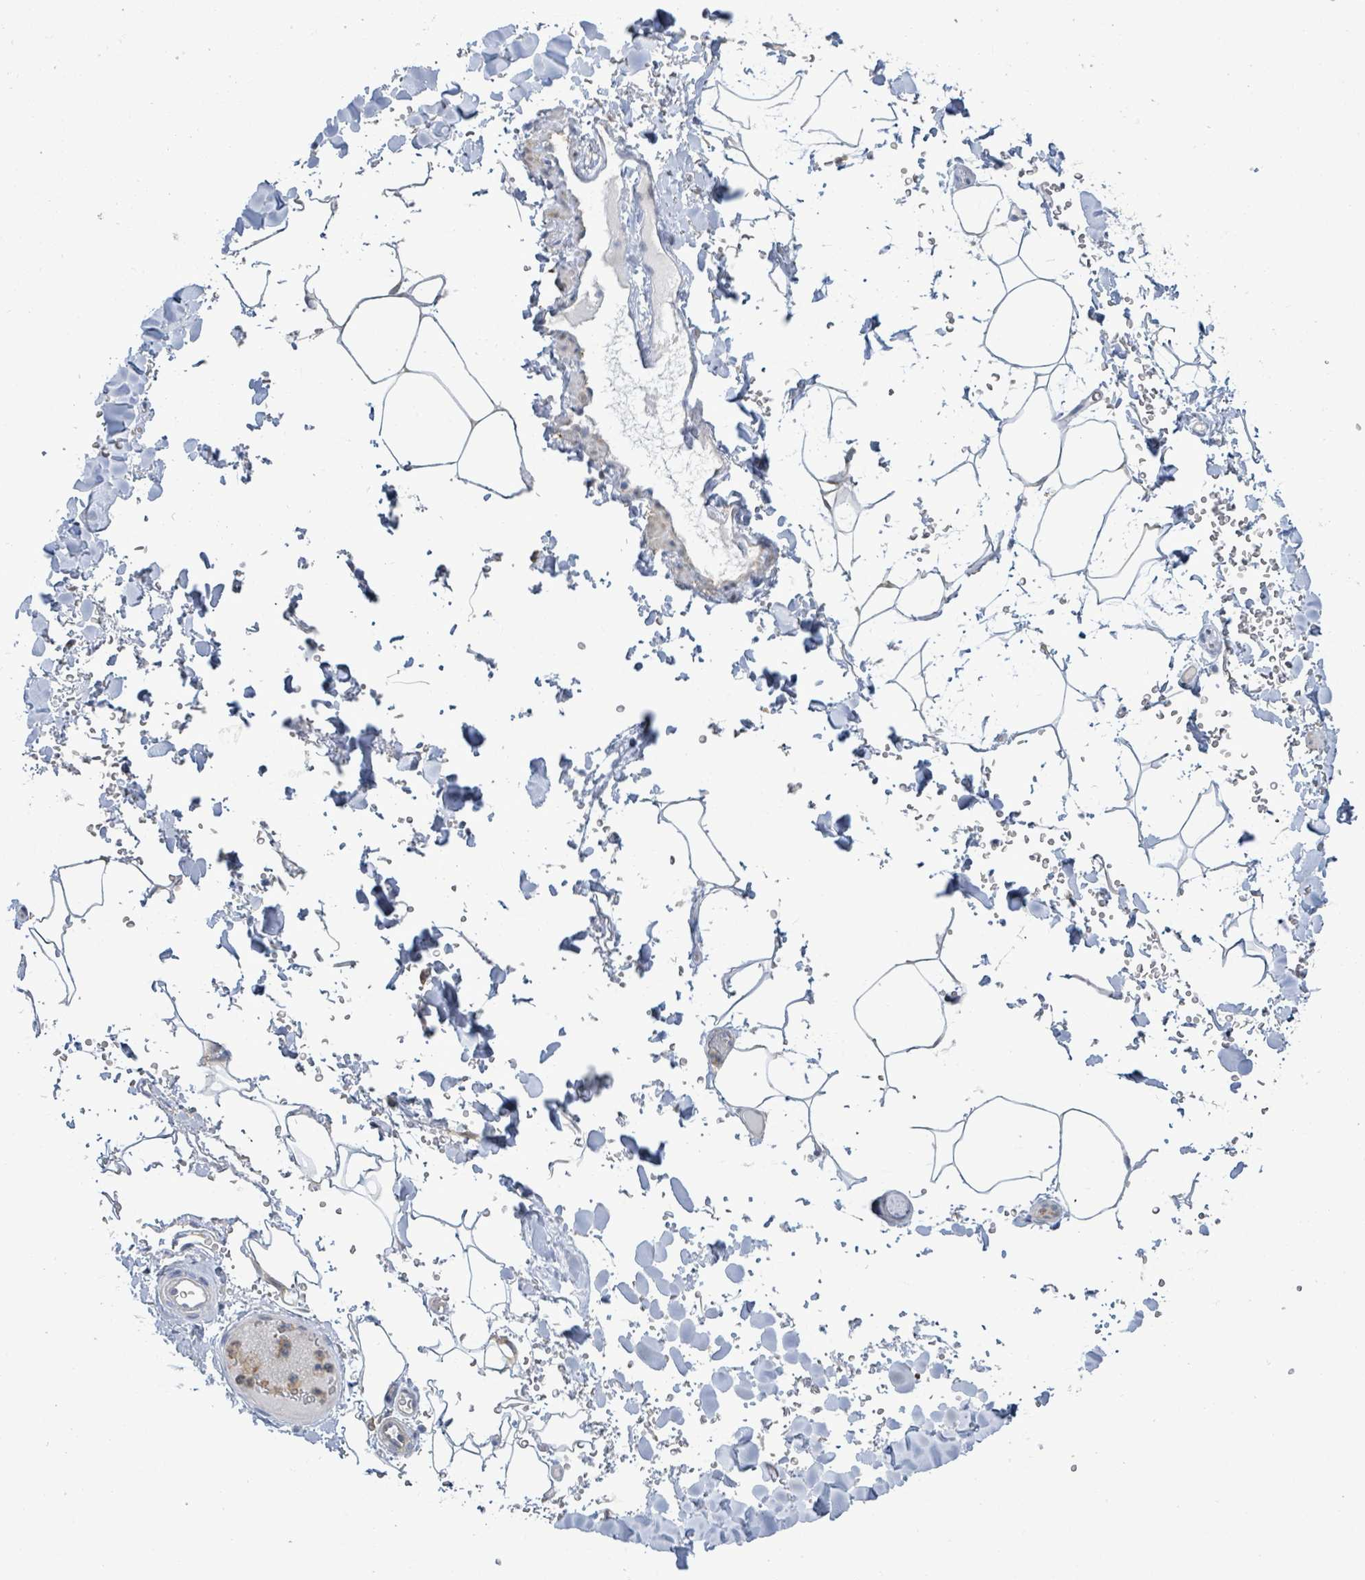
{"staining": {"intensity": "negative", "quantity": "none", "location": "none"}, "tissue": "adipose tissue", "cell_type": "Adipocytes", "image_type": "normal", "snomed": [{"axis": "morphology", "description": "Normal tissue, NOS"}, {"axis": "topography", "description": "Rectum"}, {"axis": "topography", "description": "Peripheral nerve tissue"}], "caption": "A high-resolution photomicrograph shows immunohistochemistry (IHC) staining of normal adipose tissue, which demonstrates no significant expression in adipocytes.", "gene": "PGAM1", "patient": {"sex": "female", "age": 69}}